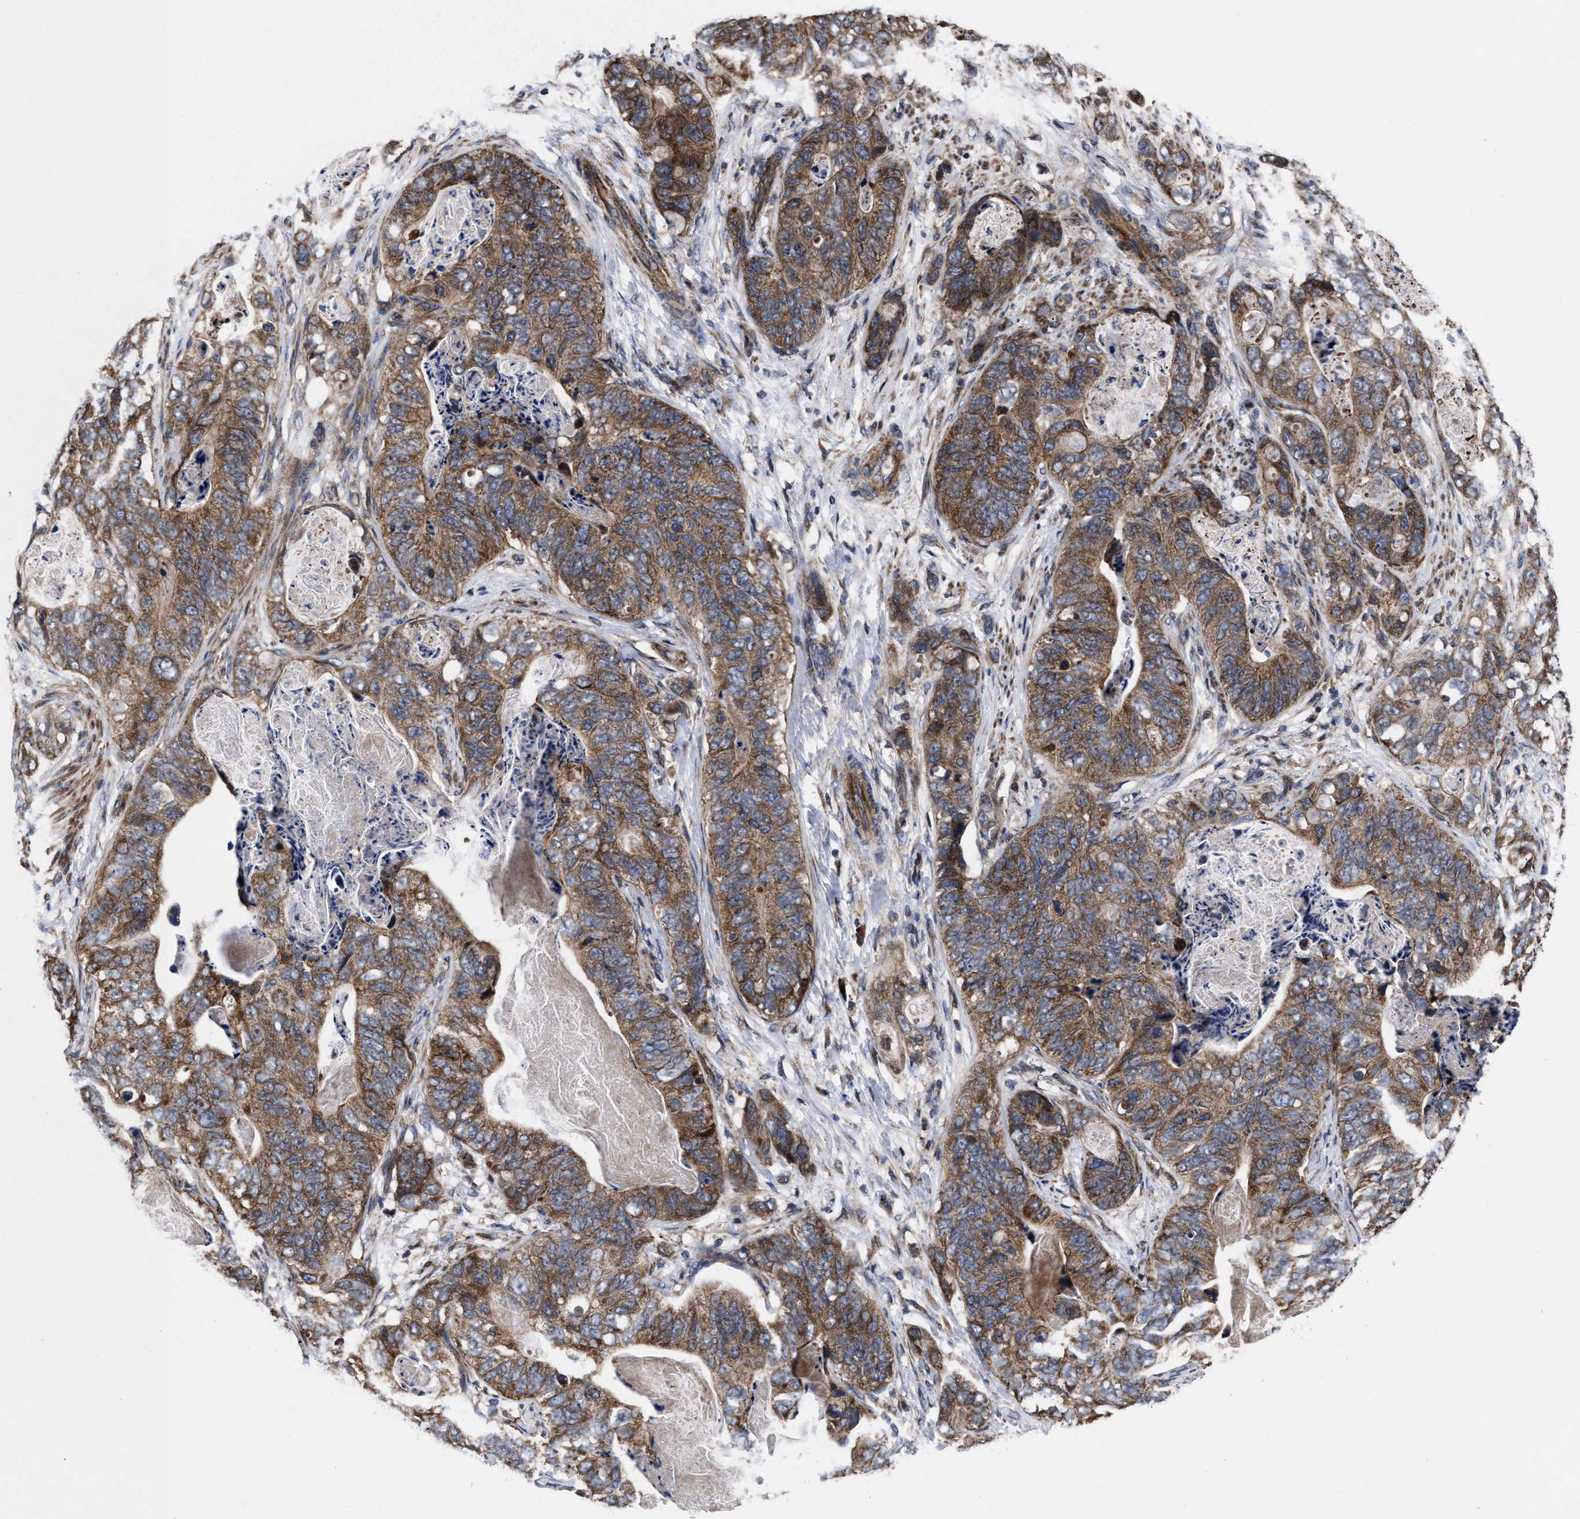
{"staining": {"intensity": "moderate", "quantity": ">75%", "location": "cytoplasmic/membranous"}, "tissue": "stomach cancer", "cell_type": "Tumor cells", "image_type": "cancer", "snomed": [{"axis": "morphology", "description": "Adenocarcinoma, NOS"}, {"axis": "topography", "description": "Stomach"}], "caption": "An immunohistochemistry (IHC) histopathology image of tumor tissue is shown. Protein staining in brown highlights moderate cytoplasmic/membranous positivity in stomach cancer (adenocarcinoma) within tumor cells.", "gene": "MRPL50", "patient": {"sex": "female", "age": 89}}